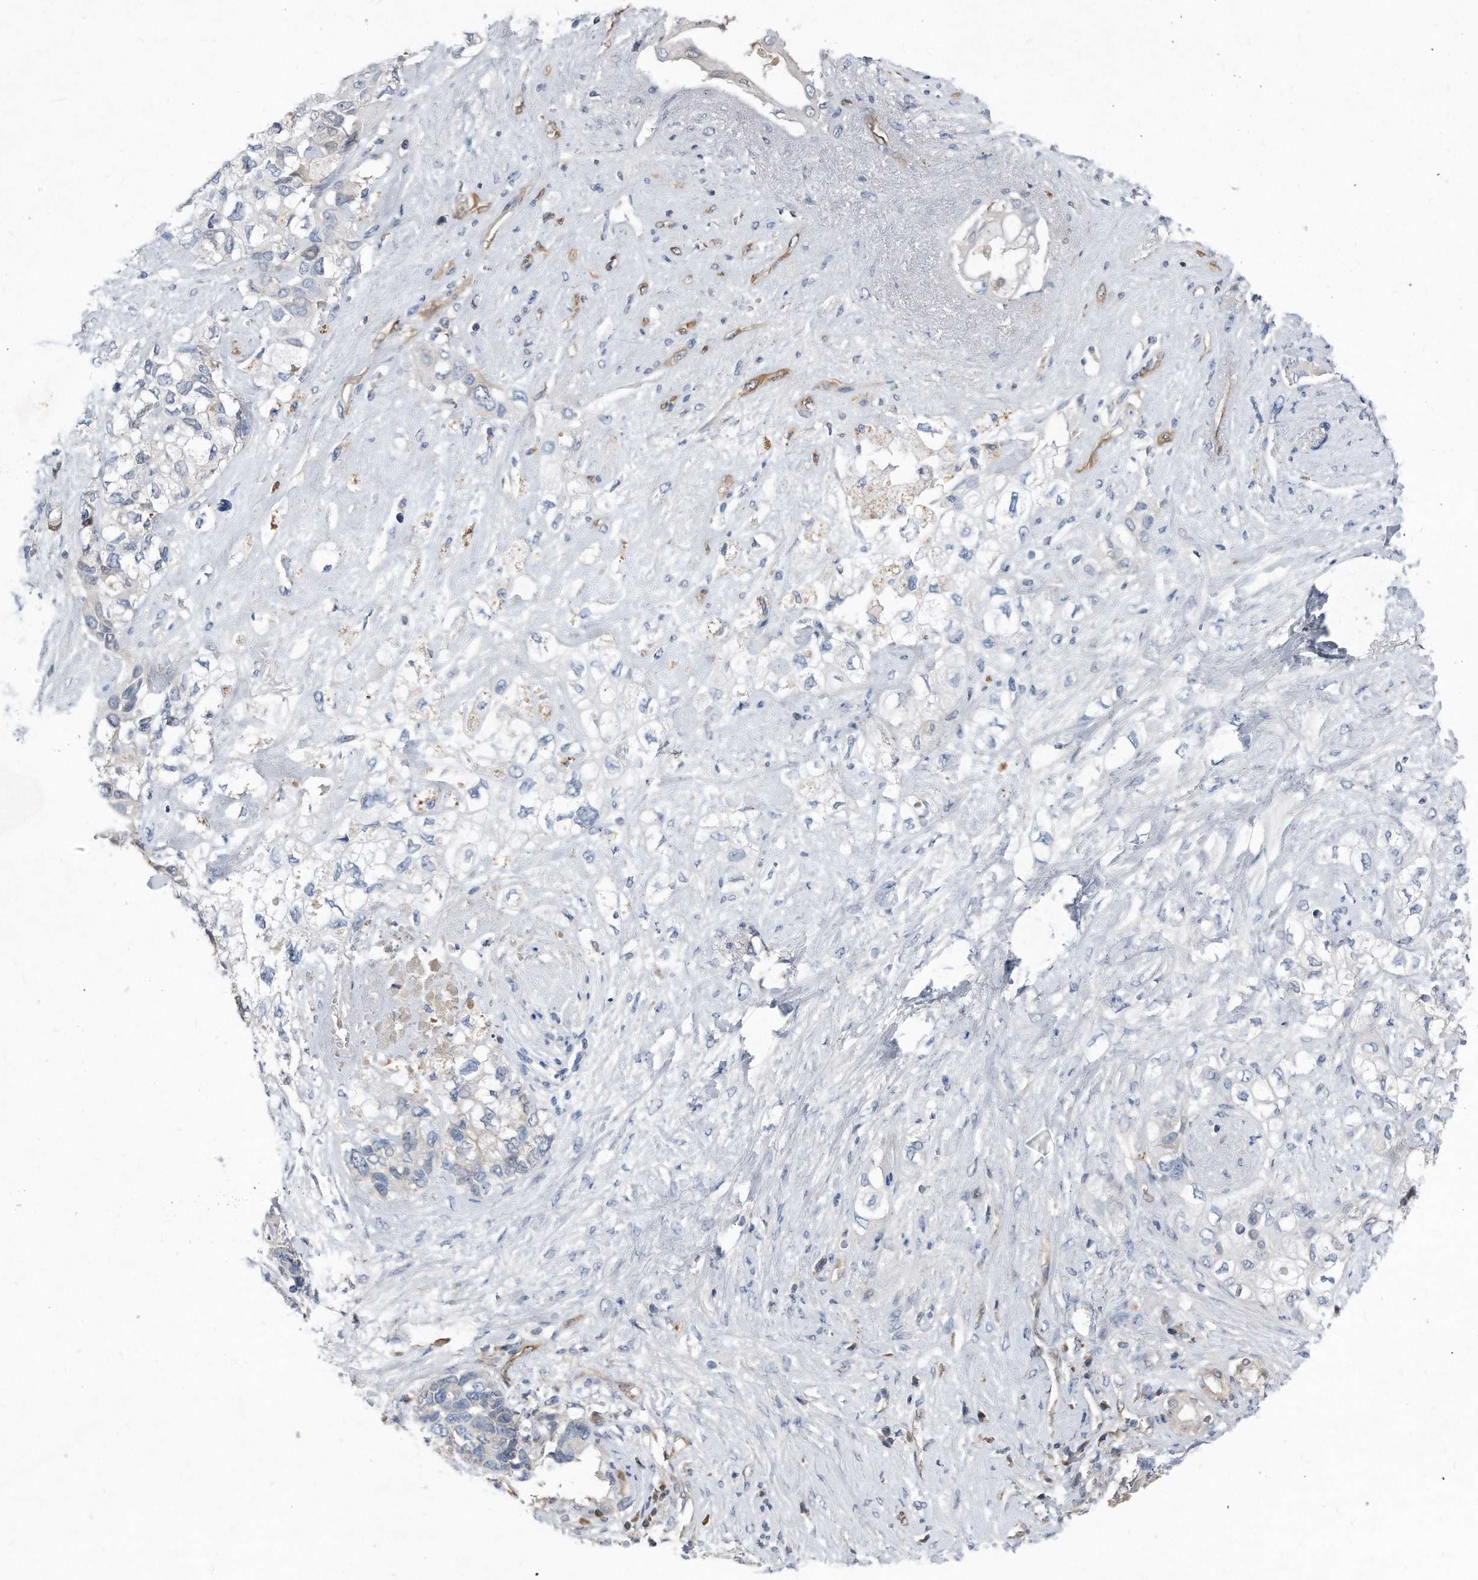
{"staining": {"intensity": "negative", "quantity": "none", "location": "none"}, "tissue": "pancreatic cancer", "cell_type": "Tumor cells", "image_type": "cancer", "snomed": [{"axis": "morphology", "description": "Adenocarcinoma, NOS"}, {"axis": "topography", "description": "Pancreas"}], "caption": "Immunohistochemistry micrograph of pancreatic adenocarcinoma stained for a protein (brown), which demonstrates no expression in tumor cells.", "gene": "MAP2K6", "patient": {"sex": "female", "age": 56}}